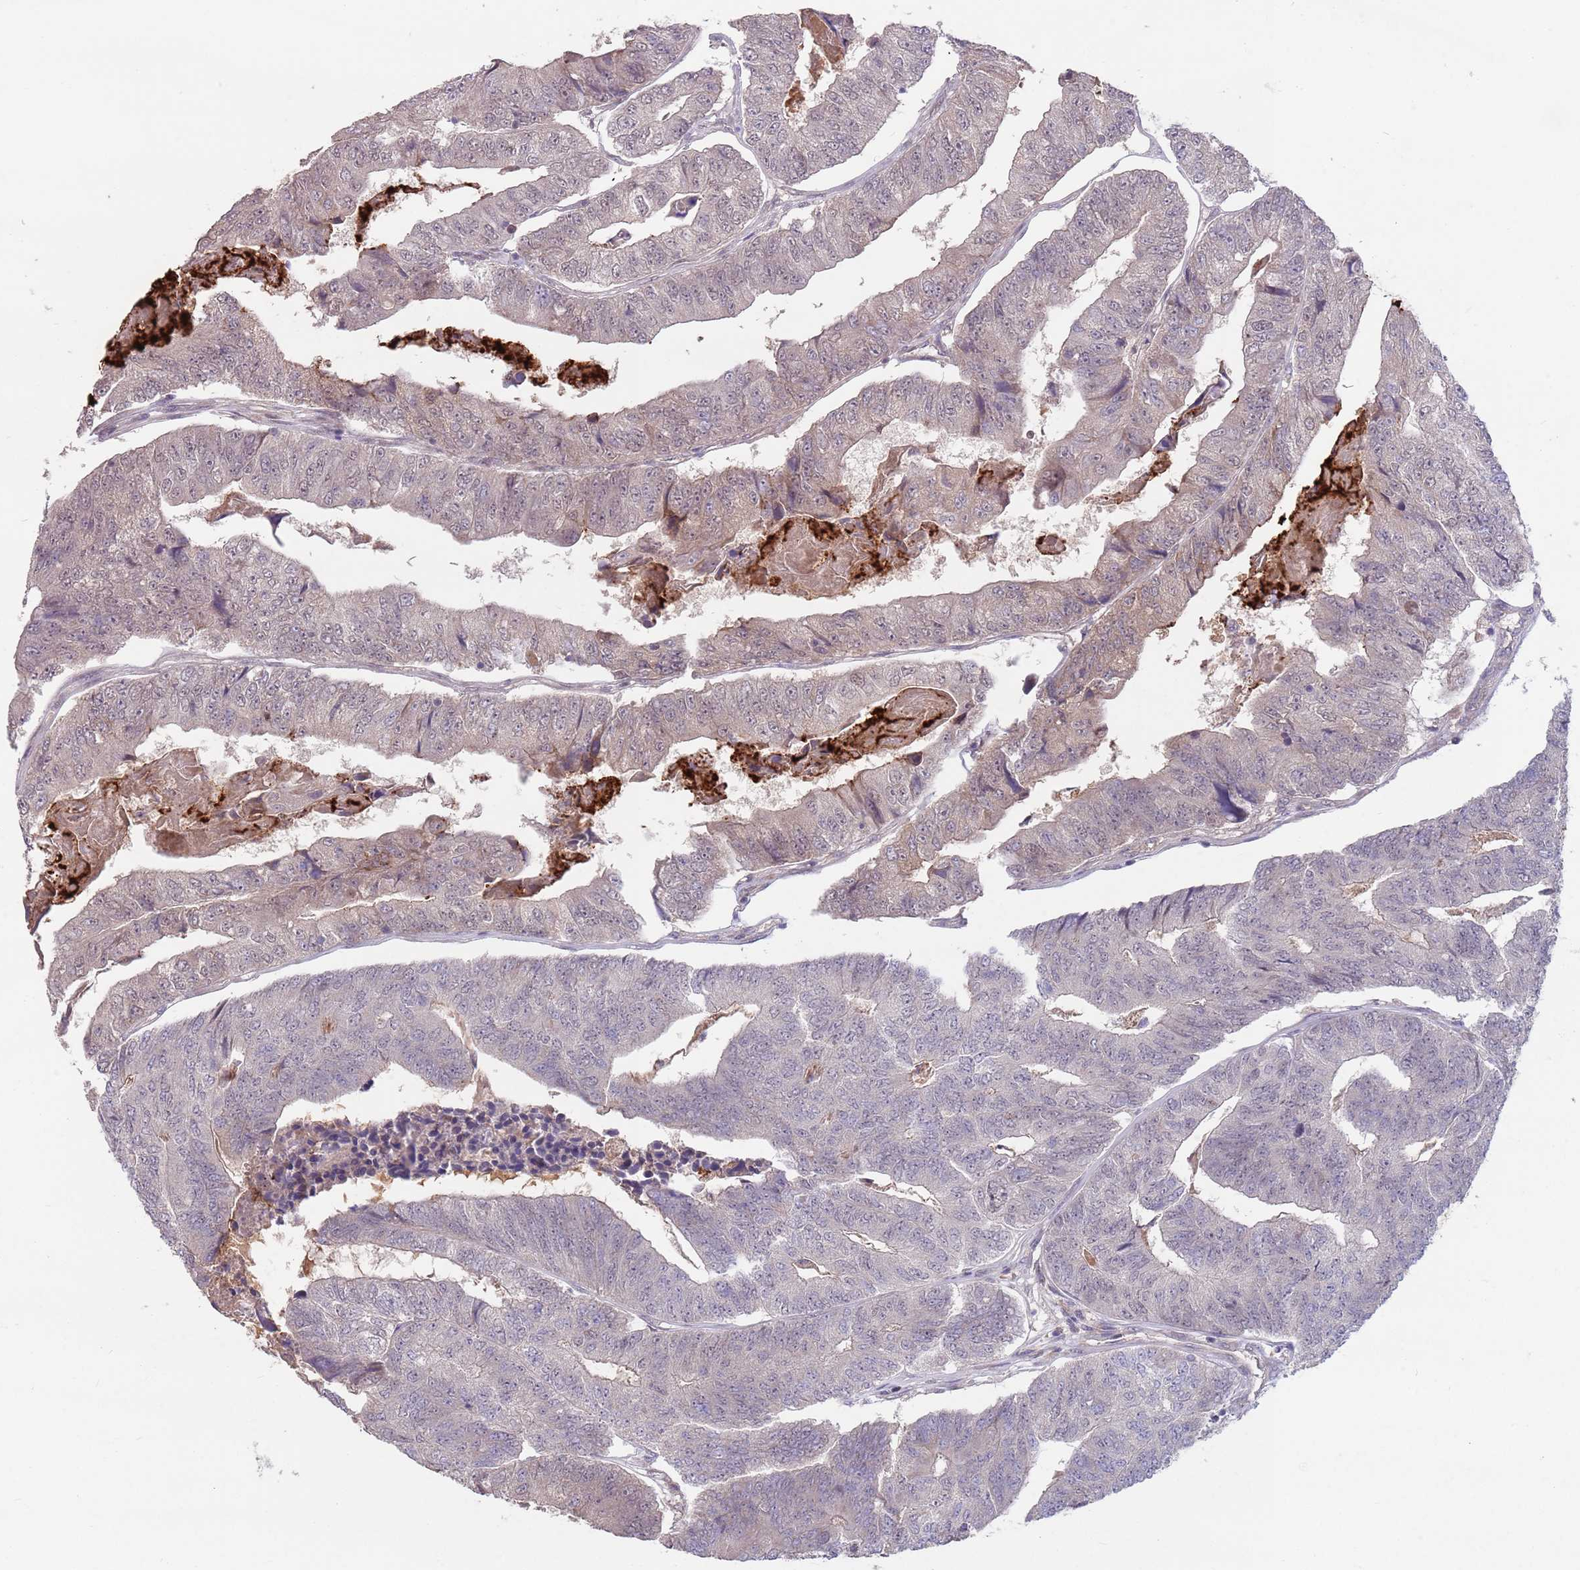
{"staining": {"intensity": "weak", "quantity": "<25%", "location": "cytoplasmic/membranous"}, "tissue": "colorectal cancer", "cell_type": "Tumor cells", "image_type": "cancer", "snomed": [{"axis": "morphology", "description": "Adenocarcinoma, NOS"}, {"axis": "topography", "description": "Colon"}], "caption": "DAB (3,3'-diaminobenzidine) immunohistochemical staining of human colorectal cancer (adenocarcinoma) reveals no significant staining in tumor cells.", "gene": "MEI1", "patient": {"sex": "female", "age": 67}}